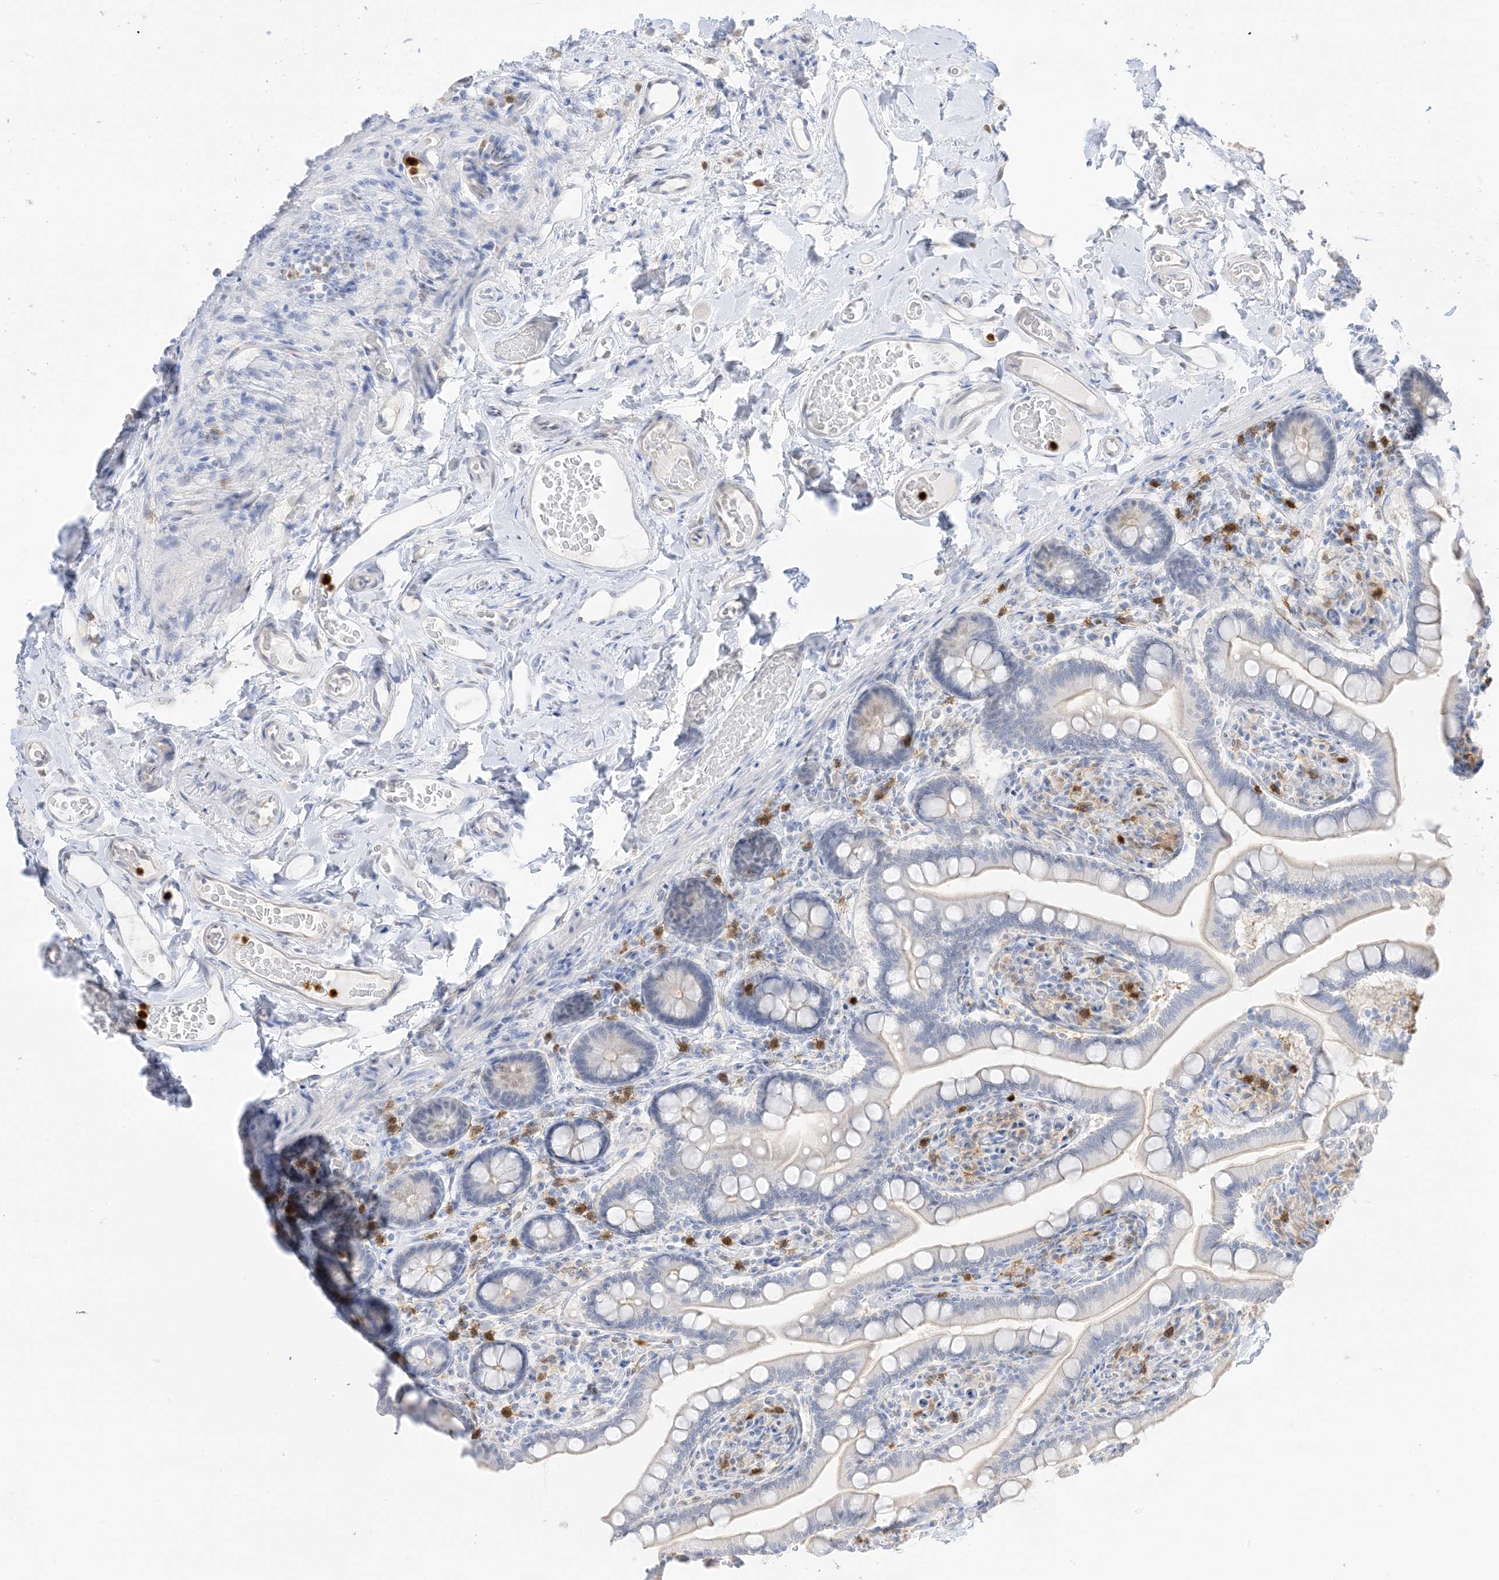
{"staining": {"intensity": "weak", "quantity": "25%-75%", "location": "cytoplasmic/membranous"}, "tissue": "small intestine", "cell_type": "Glandular cells", "image_type": "normal", "snomed": [{"axis": "morphology", "description": "Normal tissue, NOS"}, {"axis": "topography", "description": "Small intestine"}], "caption": "Protein expression analysis of unremarkable human small intestine reveals weak cytoplasmic/membranous staining in approximately 25%-75% of glandular cells.", "gene": "GCA", "patient": {"sex": "female", "age": 64}}